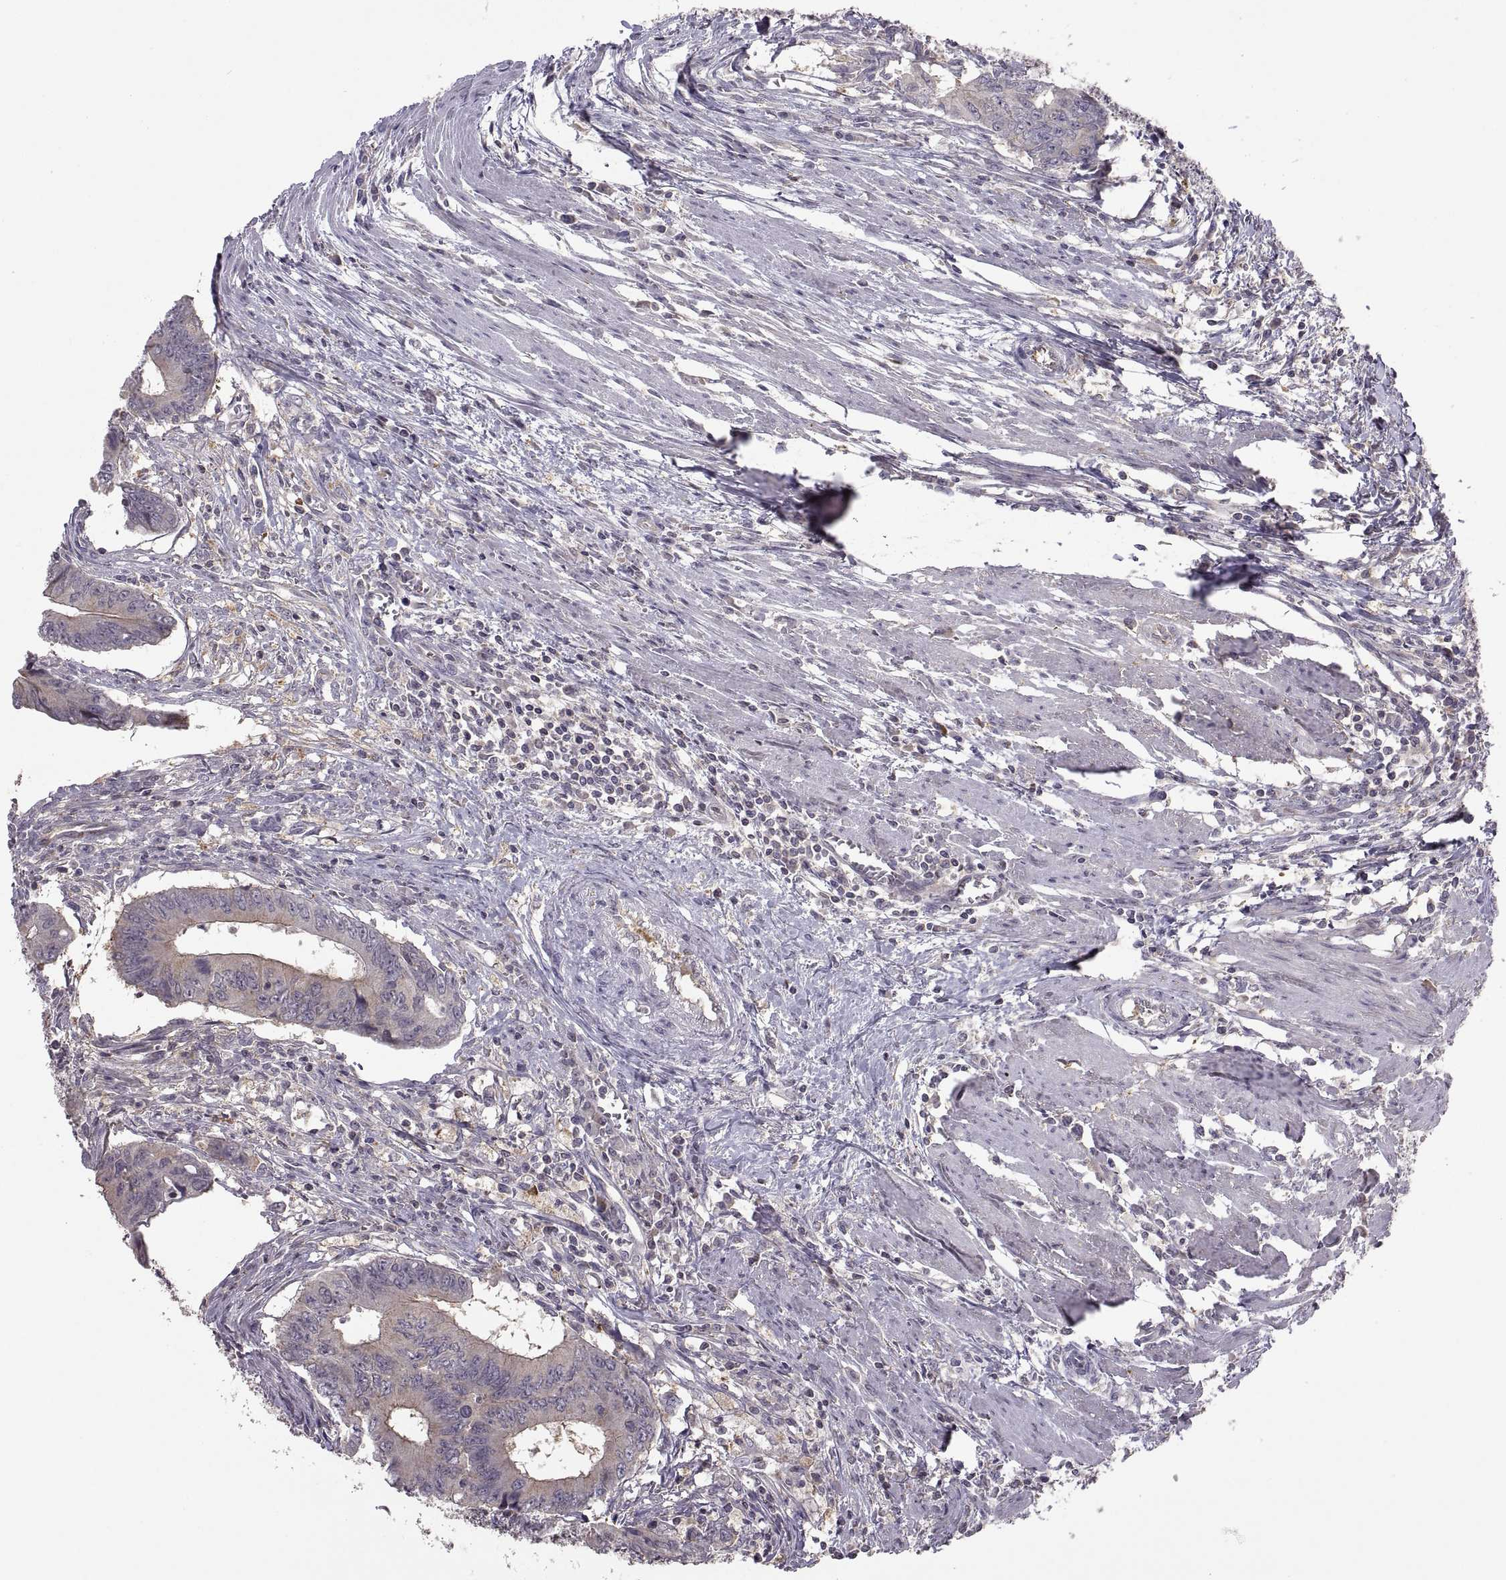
{"staining": {"intensity": "weak", "quantity": "<25%", "location": "cytoplasmic/membranous"}, "tissue": "colorectal cancer", "cell_type": "Tumor cells", "image_type": "cancer", "snomed": [{"axis": "morphology", "description": "Adenocarcinoma, NOS"}, {"axis": "topography", "description": "Colon"}], "caption": "Photomicrograph shows no protein expression in tumor cells of colorectal adenocarcinoma tissue. The staining was performed using DAB (3,3'-diaminobenzidine) to visualize the protein expression in brown, while the nuclei were stained in blue with hematoxylin (Magnification: 20x).", "gene": "NMNAT2", "patient": {"sex": "male", "age": 53}}